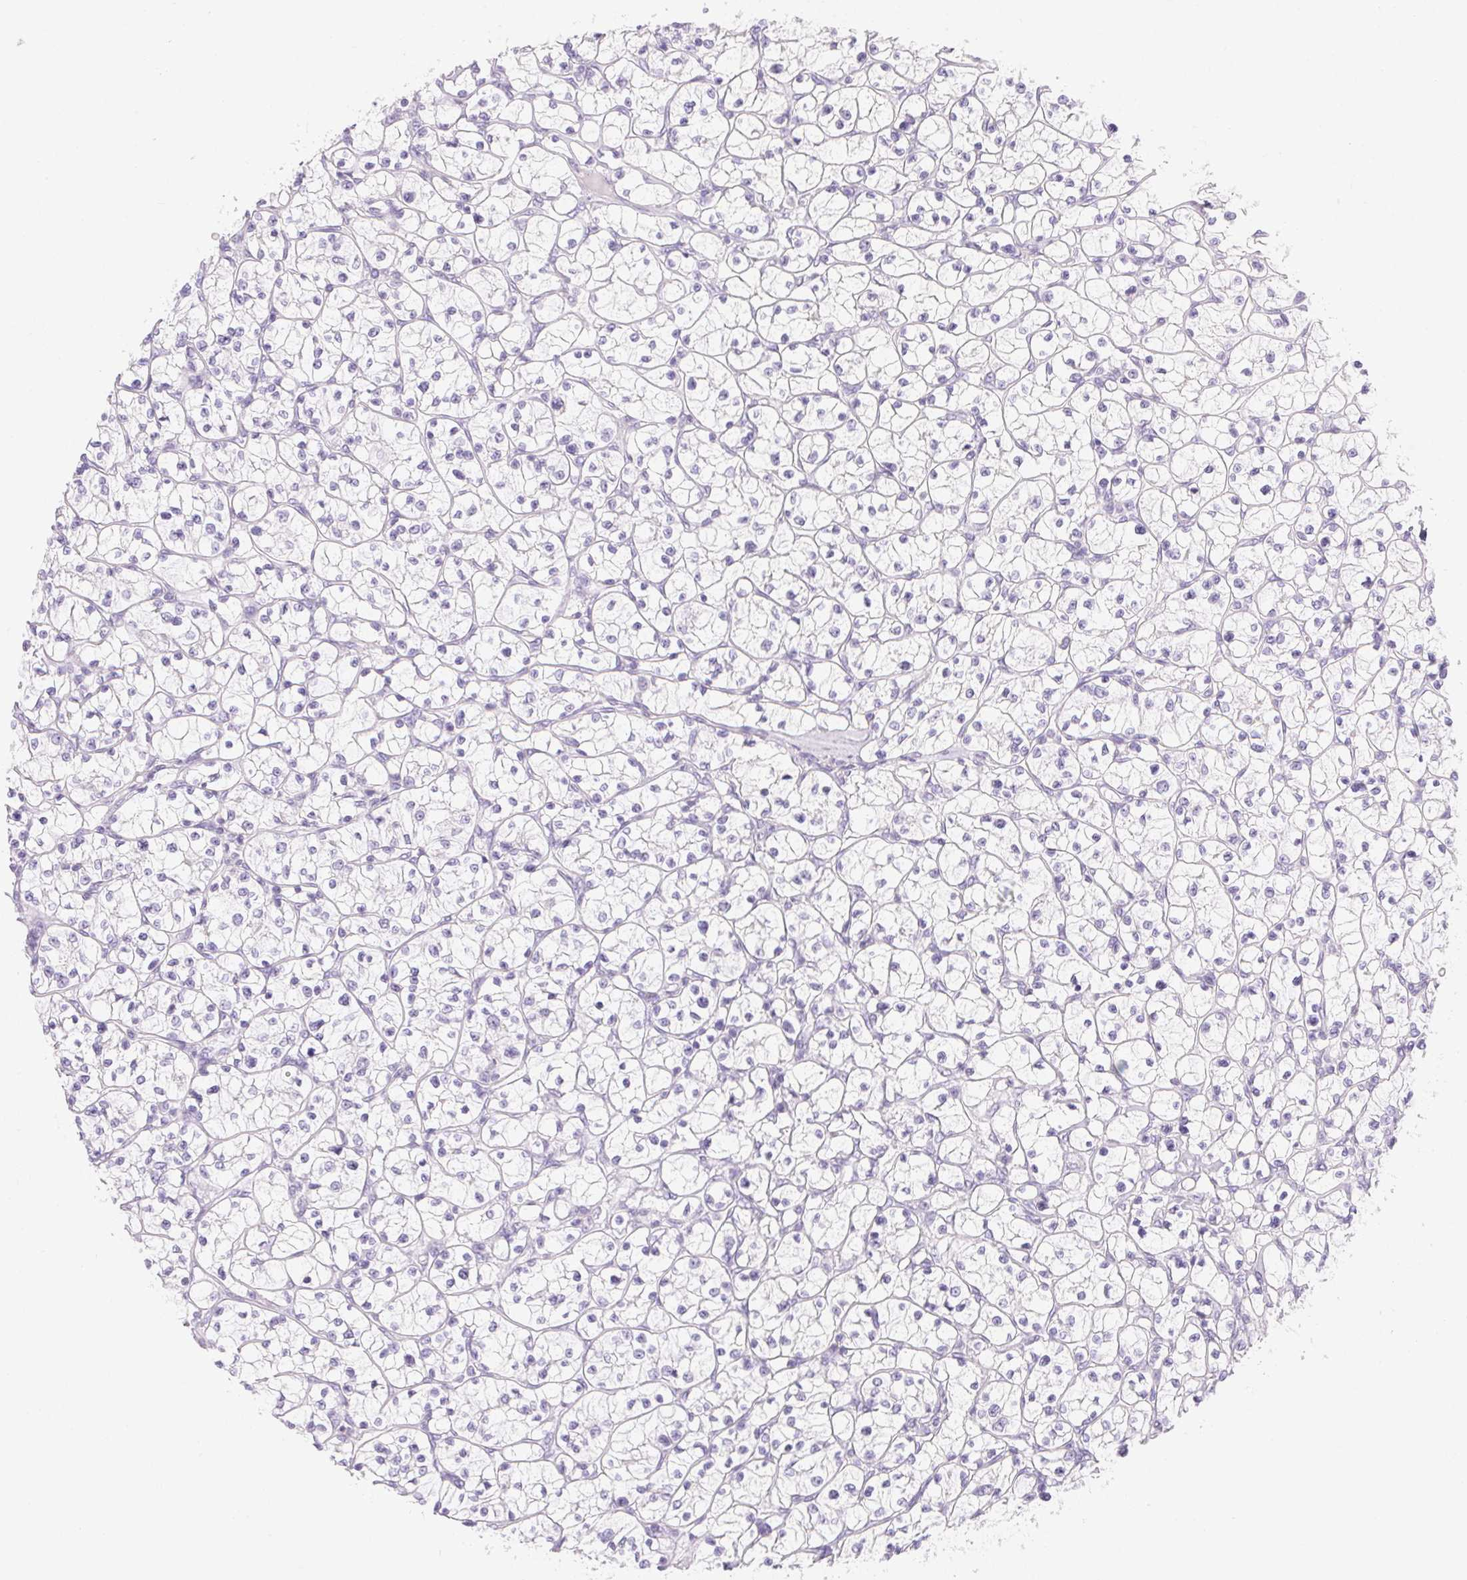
{"staining": {"intensity": "negative", "quantity": "none", "location": "none"}, "tissue": "renal cancer", "cell_type": "Tumor cells", "image_type": "cancer", "snomed": [{"axis": "morphology", "description": "Adenocarcinoma, NOS"}, {"axis": "topography", "description": "Kidney"}], "caption": "Immunohistochemistry of human adenocarcinoma (renal) demonstrates no positivity in tumor cells.", "gene": "CLDN16", "patient": {"sex": "female", "age": 64}}